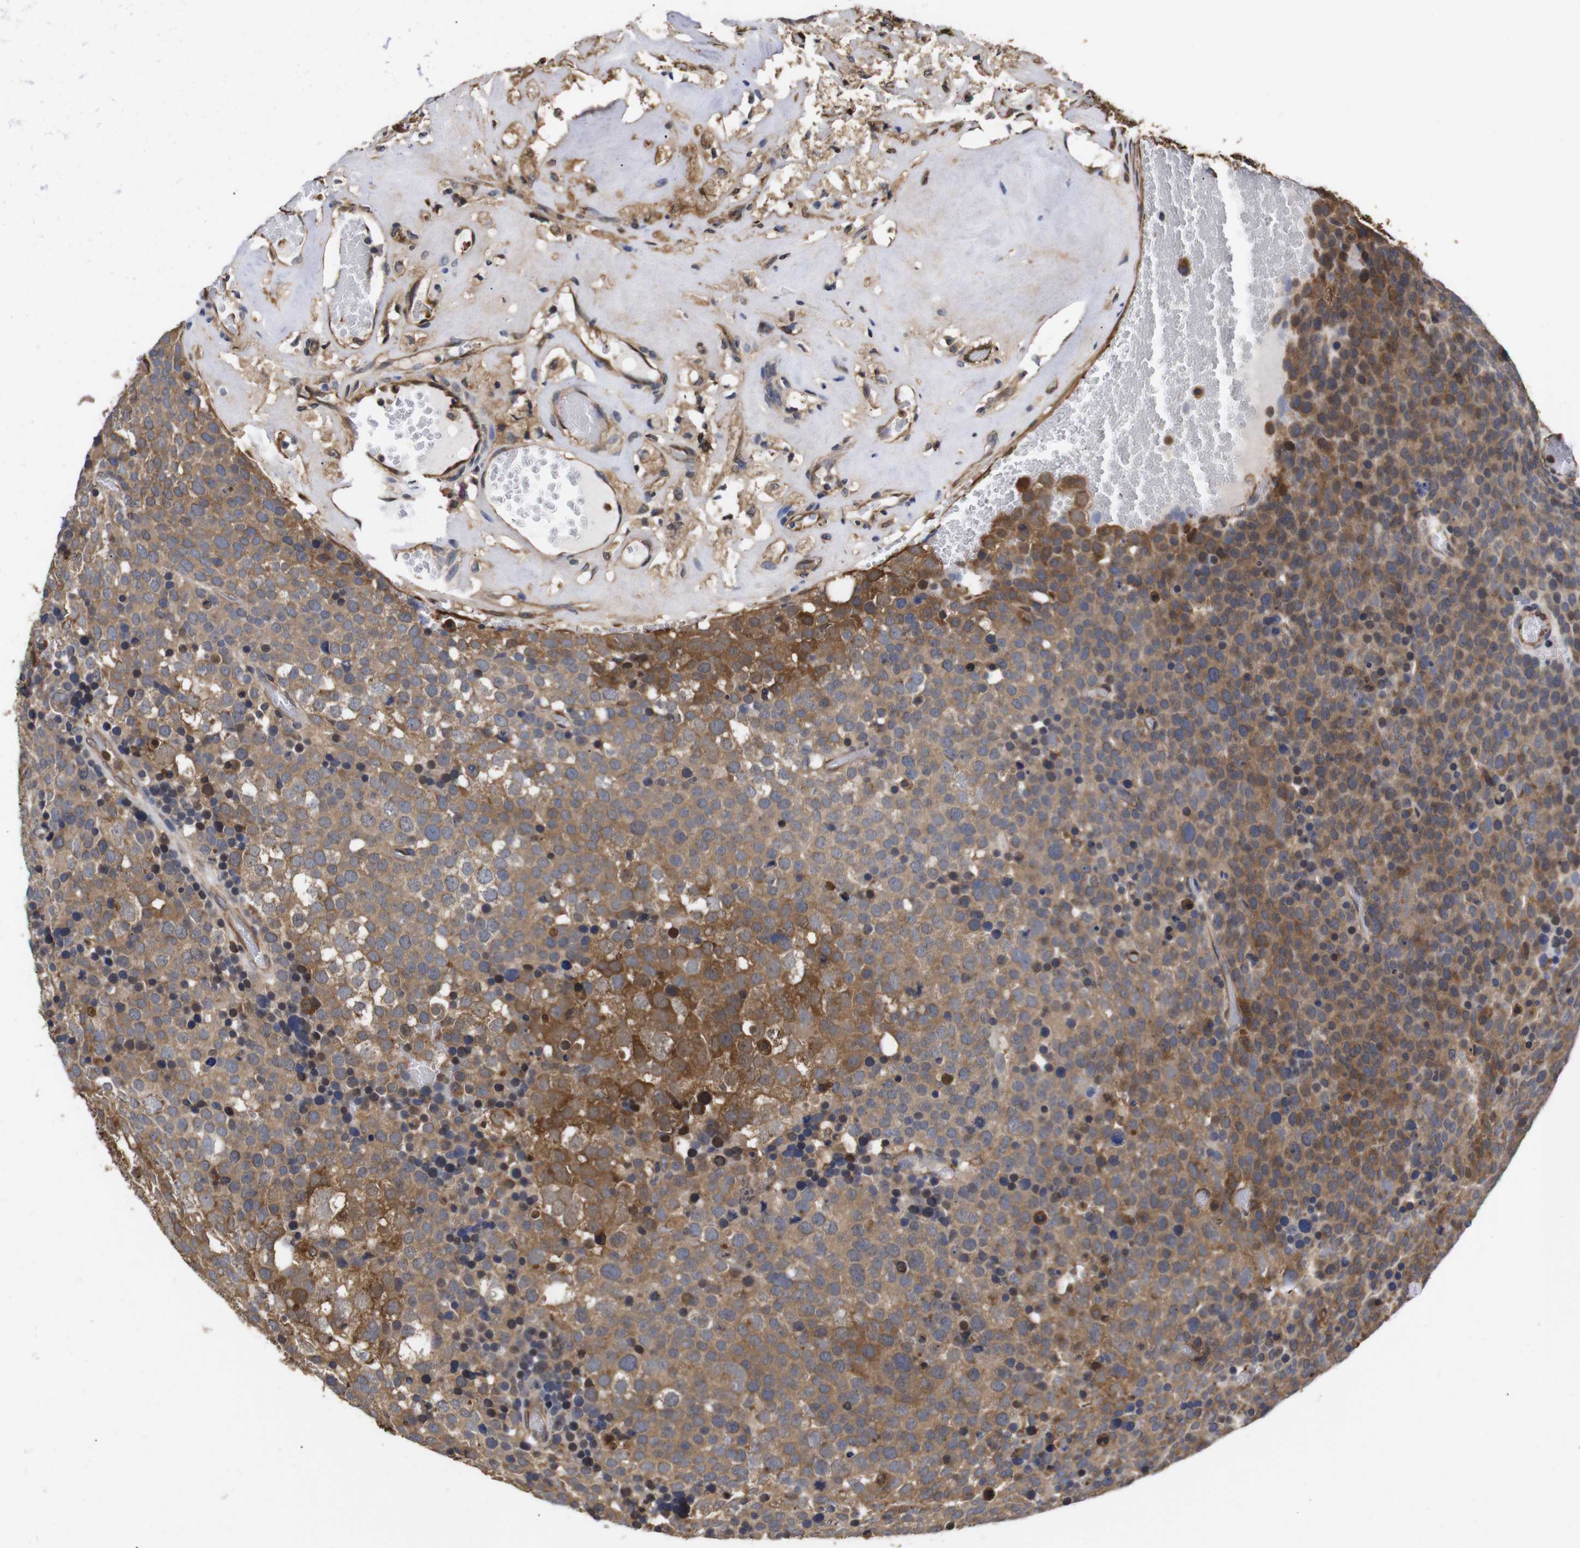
{"staining": {"intensity": "moderate", "quantity": ">75%", "location": "cytoplasmic/membranous"}, "tissue": "testis cancer", "cell_type": "Tumor cells", "image_type": "cancer", "snomed": [{"axis": "morphology", "description": "Seminoma, NOS"}, {"axis": "topography", "description": "Testis"}], "caption": "Protein staining of testis cancer (seminoma) tissue demonstrates moderate cytoplasmic/membranous staining in approximately >75% of tumor cells. The staining was performed using DAB to visualize the protein expression in brown, while the nuclei were stained in blue with hematoxylin (Magnification: 20x).", "gene": "LRRCC1", "patient": {"sex": "male", "age": 71}}